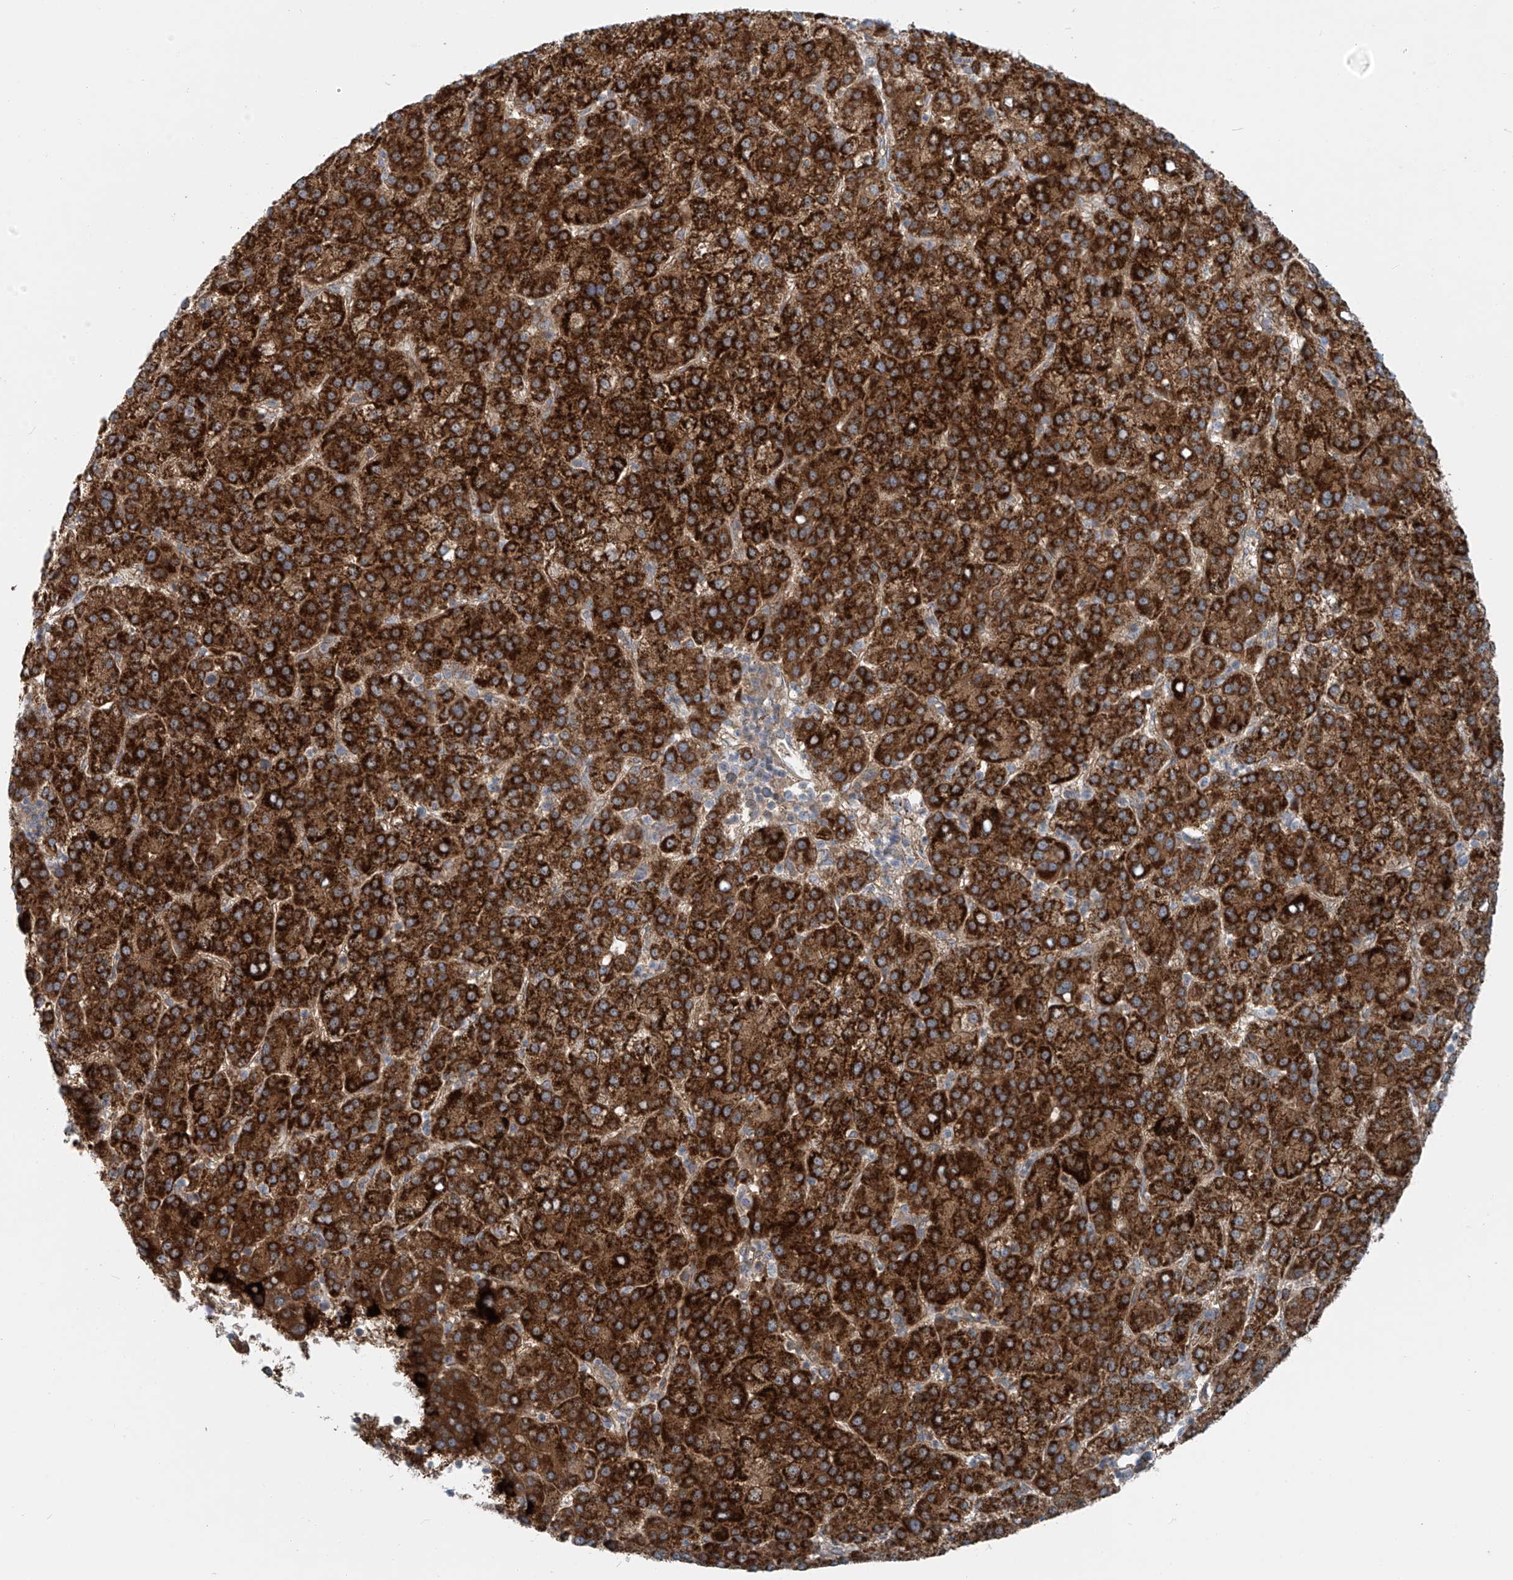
{"staining": {"intensity": "strong", "quantity": ">75%", "location": "cytoplasmic/membranous"}, "tissue": "liver cancer", "cell_type": "Tumor cells", "image_type": "cancer", "snomed": [{"axis": "morphology", "description": "Carcinoma, Hepatocellular, NOS"}, {"axis": "topography", "description": "Liver"}], "caption": "This image reveals IHC staining of human liver hepatocellular carcinoma, with high strong cytoplasmic/membranous positivity in approximately >75% of tumor cells.", "gene": "LZTS3", "patient": {"sex": "female", "age": 58}}